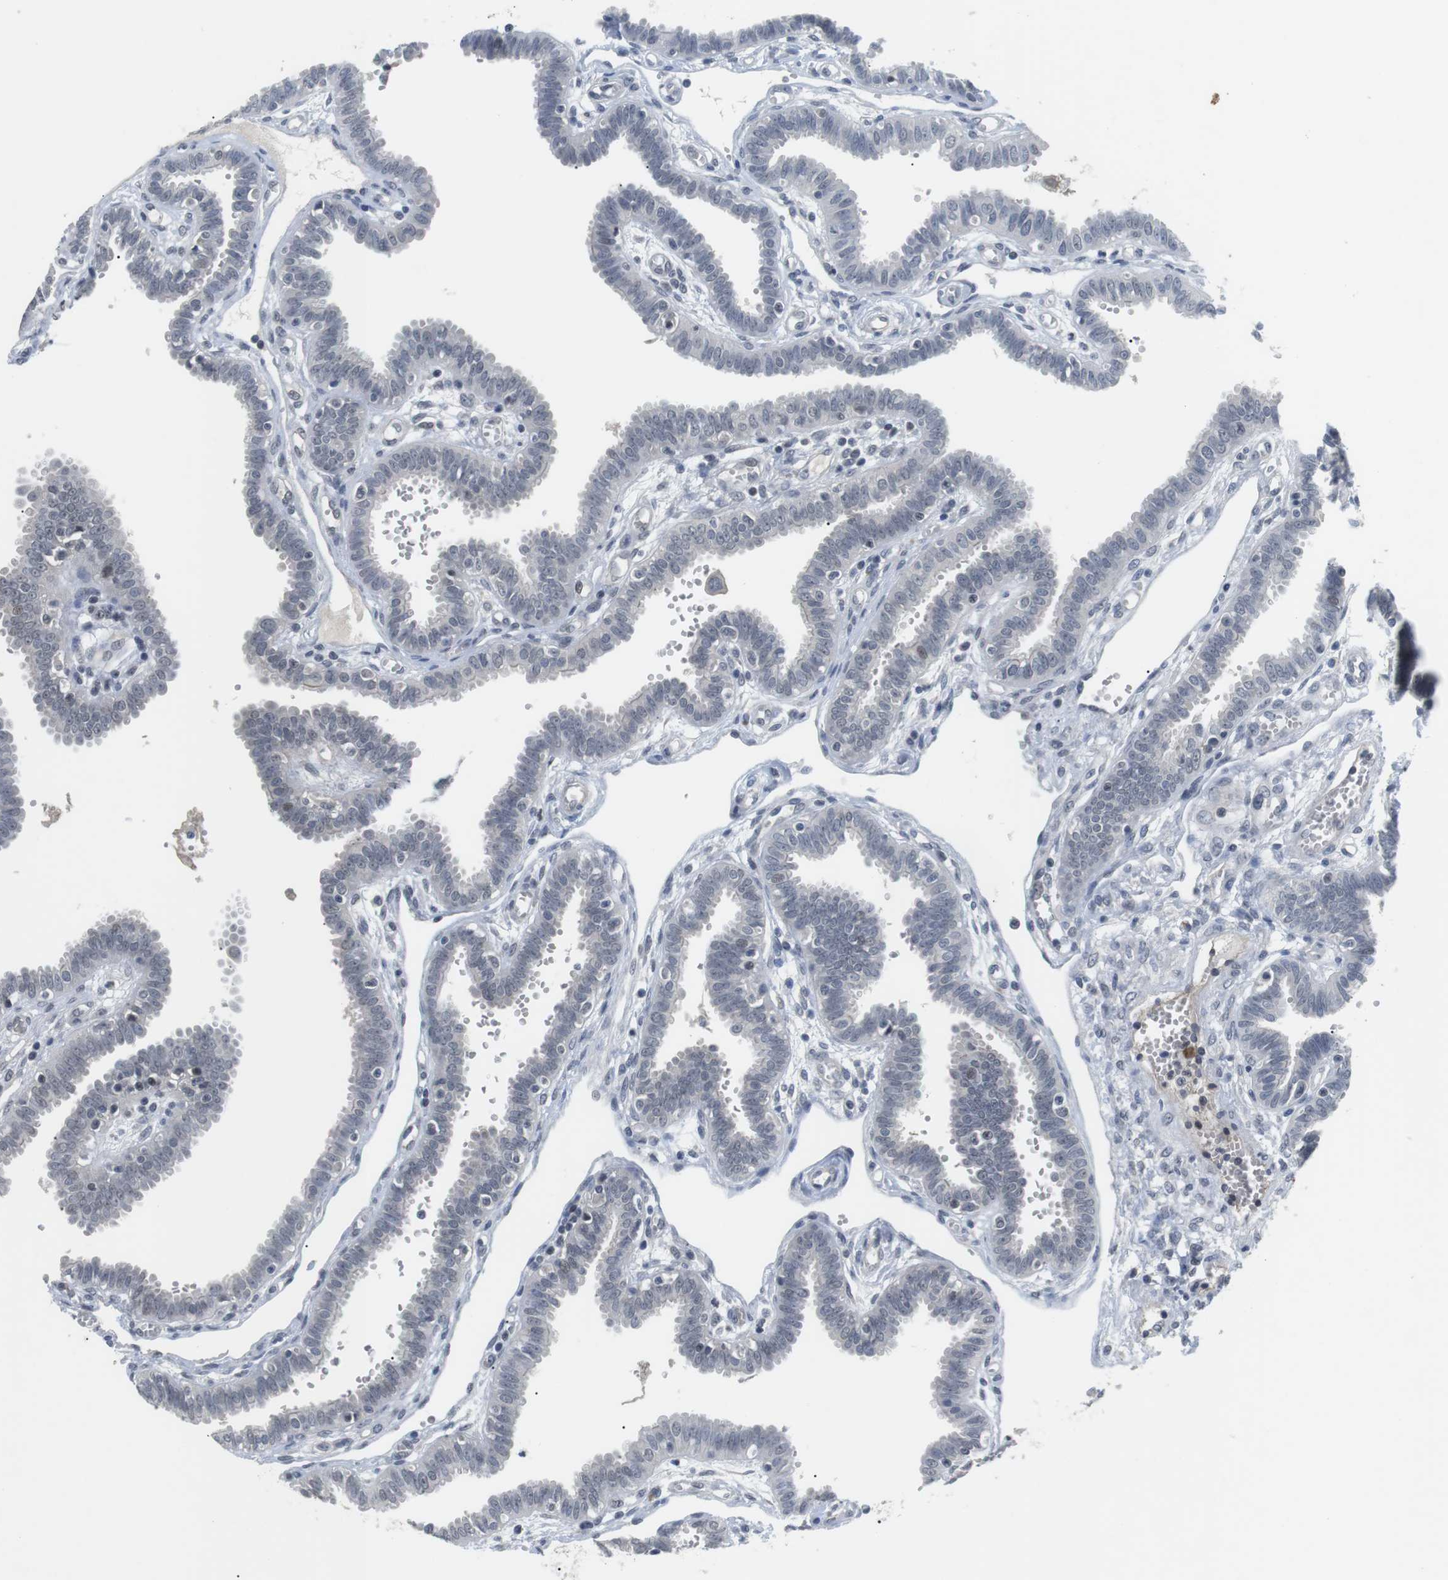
{"staining": {"intensity": "negative", "quantity": "none", "location": "none"}, "tissue": "fallopian tube", "cell_type": "Glandular cells", "image_type": "normal", "snomed": [{"axis": "morphology", "description": "Normal tissue, NOS"}, {"axis": "topography", "description": "Fallopian tube"}], "caption": "The IHC micrograph has no significant expression in glandular cells of fallopian tube.", "gene": "NECTIN1", "patient": {"sex": "female", "age": 32}}